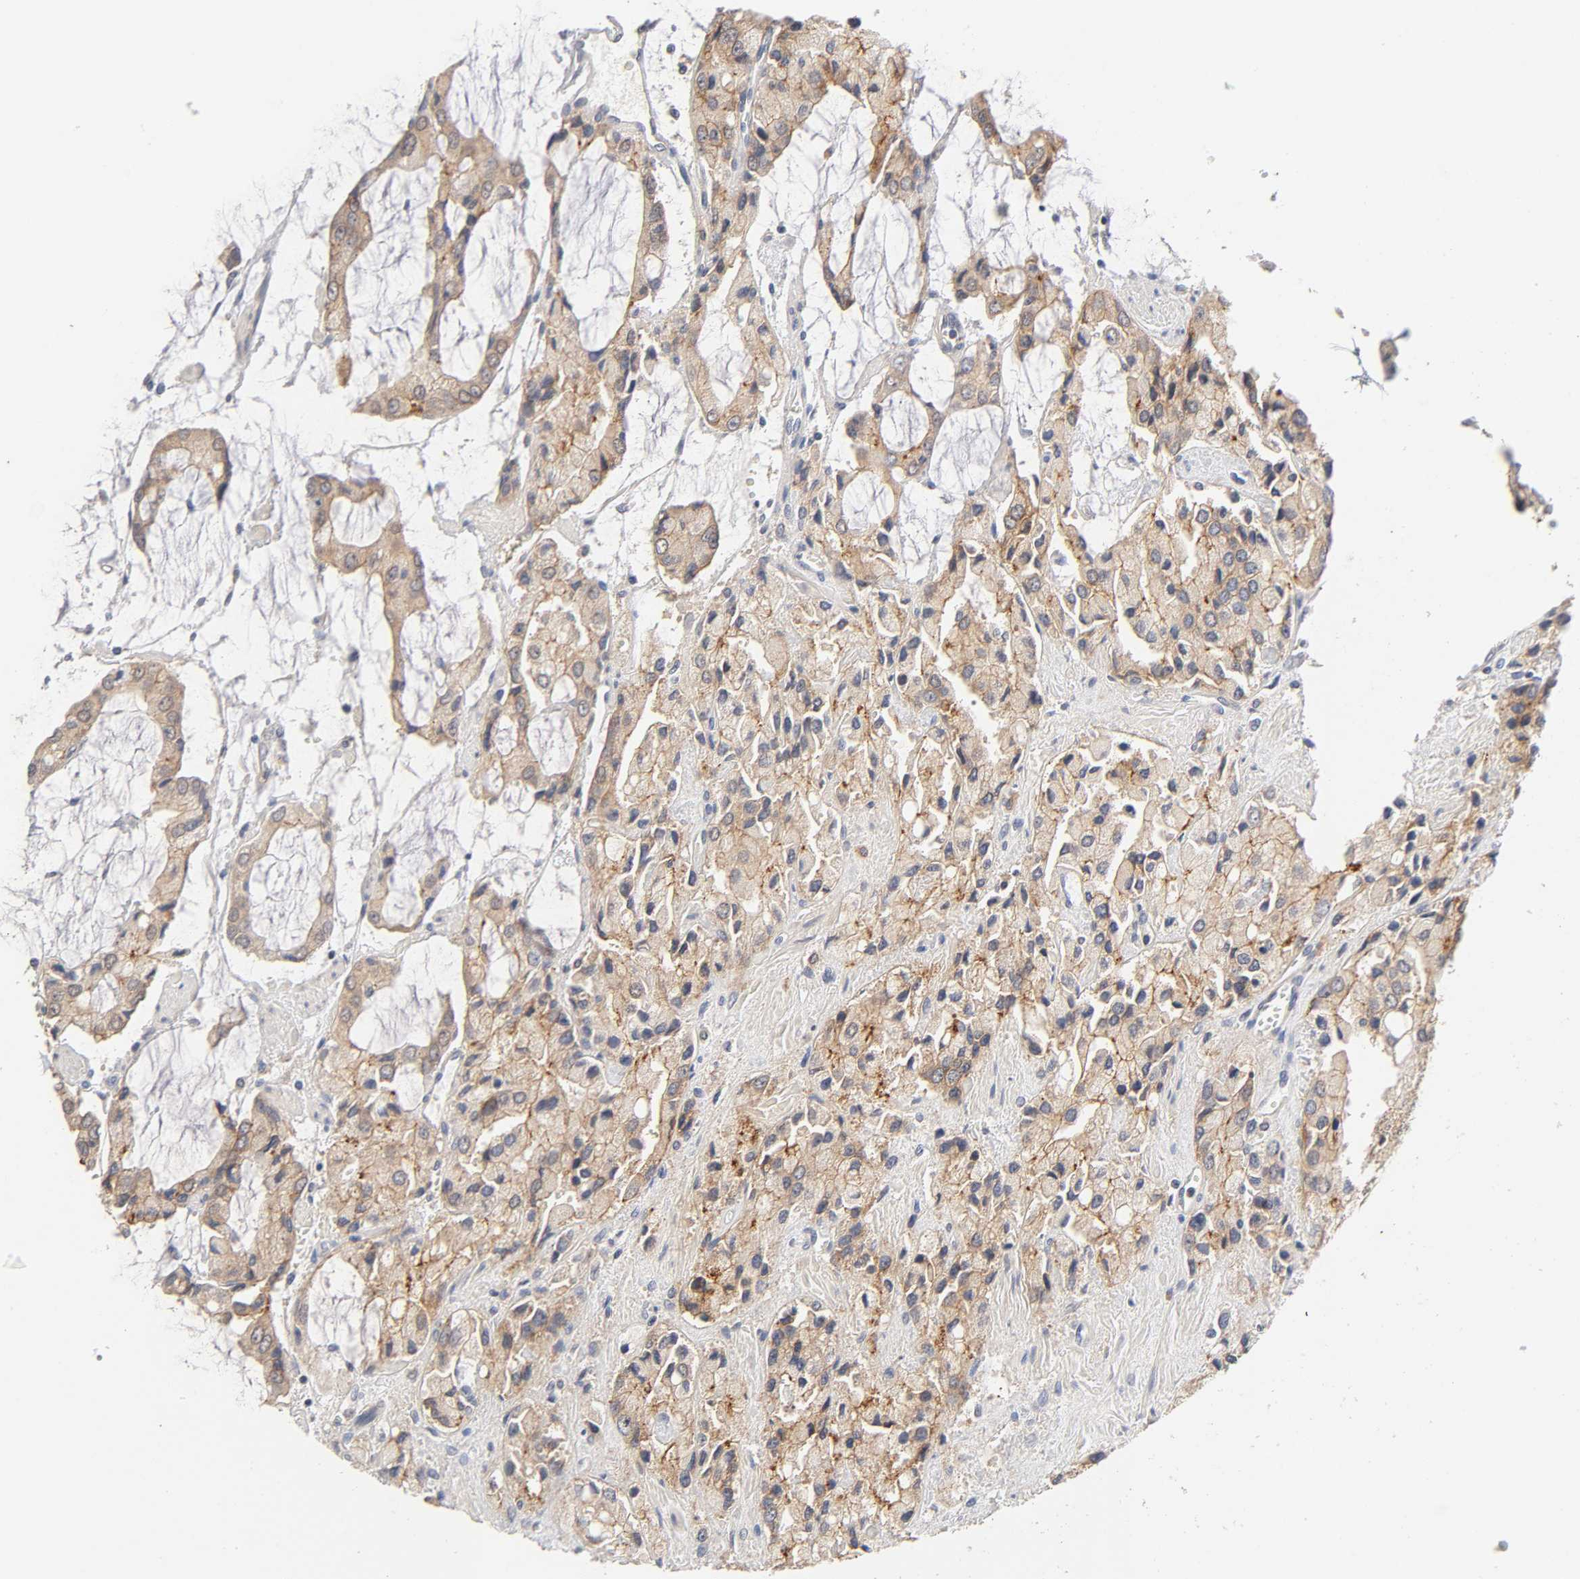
{"staining": {"intensity": "weak", "quantity": ">75%", "location": "cytoplasmic/membranous"}, "tissue": "prostate cancer", "cell_type": "Tumor cells", "image_type": "cancer", "snomed": [{"axis": "morphology", "description": "Adenocarcinoma, High grade"}, {"axis": "topography", "description": "Prostate"}], "caption": "High-grade adenocarcinoma (prostate) stained with DAB immunohistochemistry (IHC) reveals low levels of weak cytoplasmic/membranous expression in about >75% of tumor cells.", "gene": "CXADR", "patient": {"sex": "male", "age": 67}}